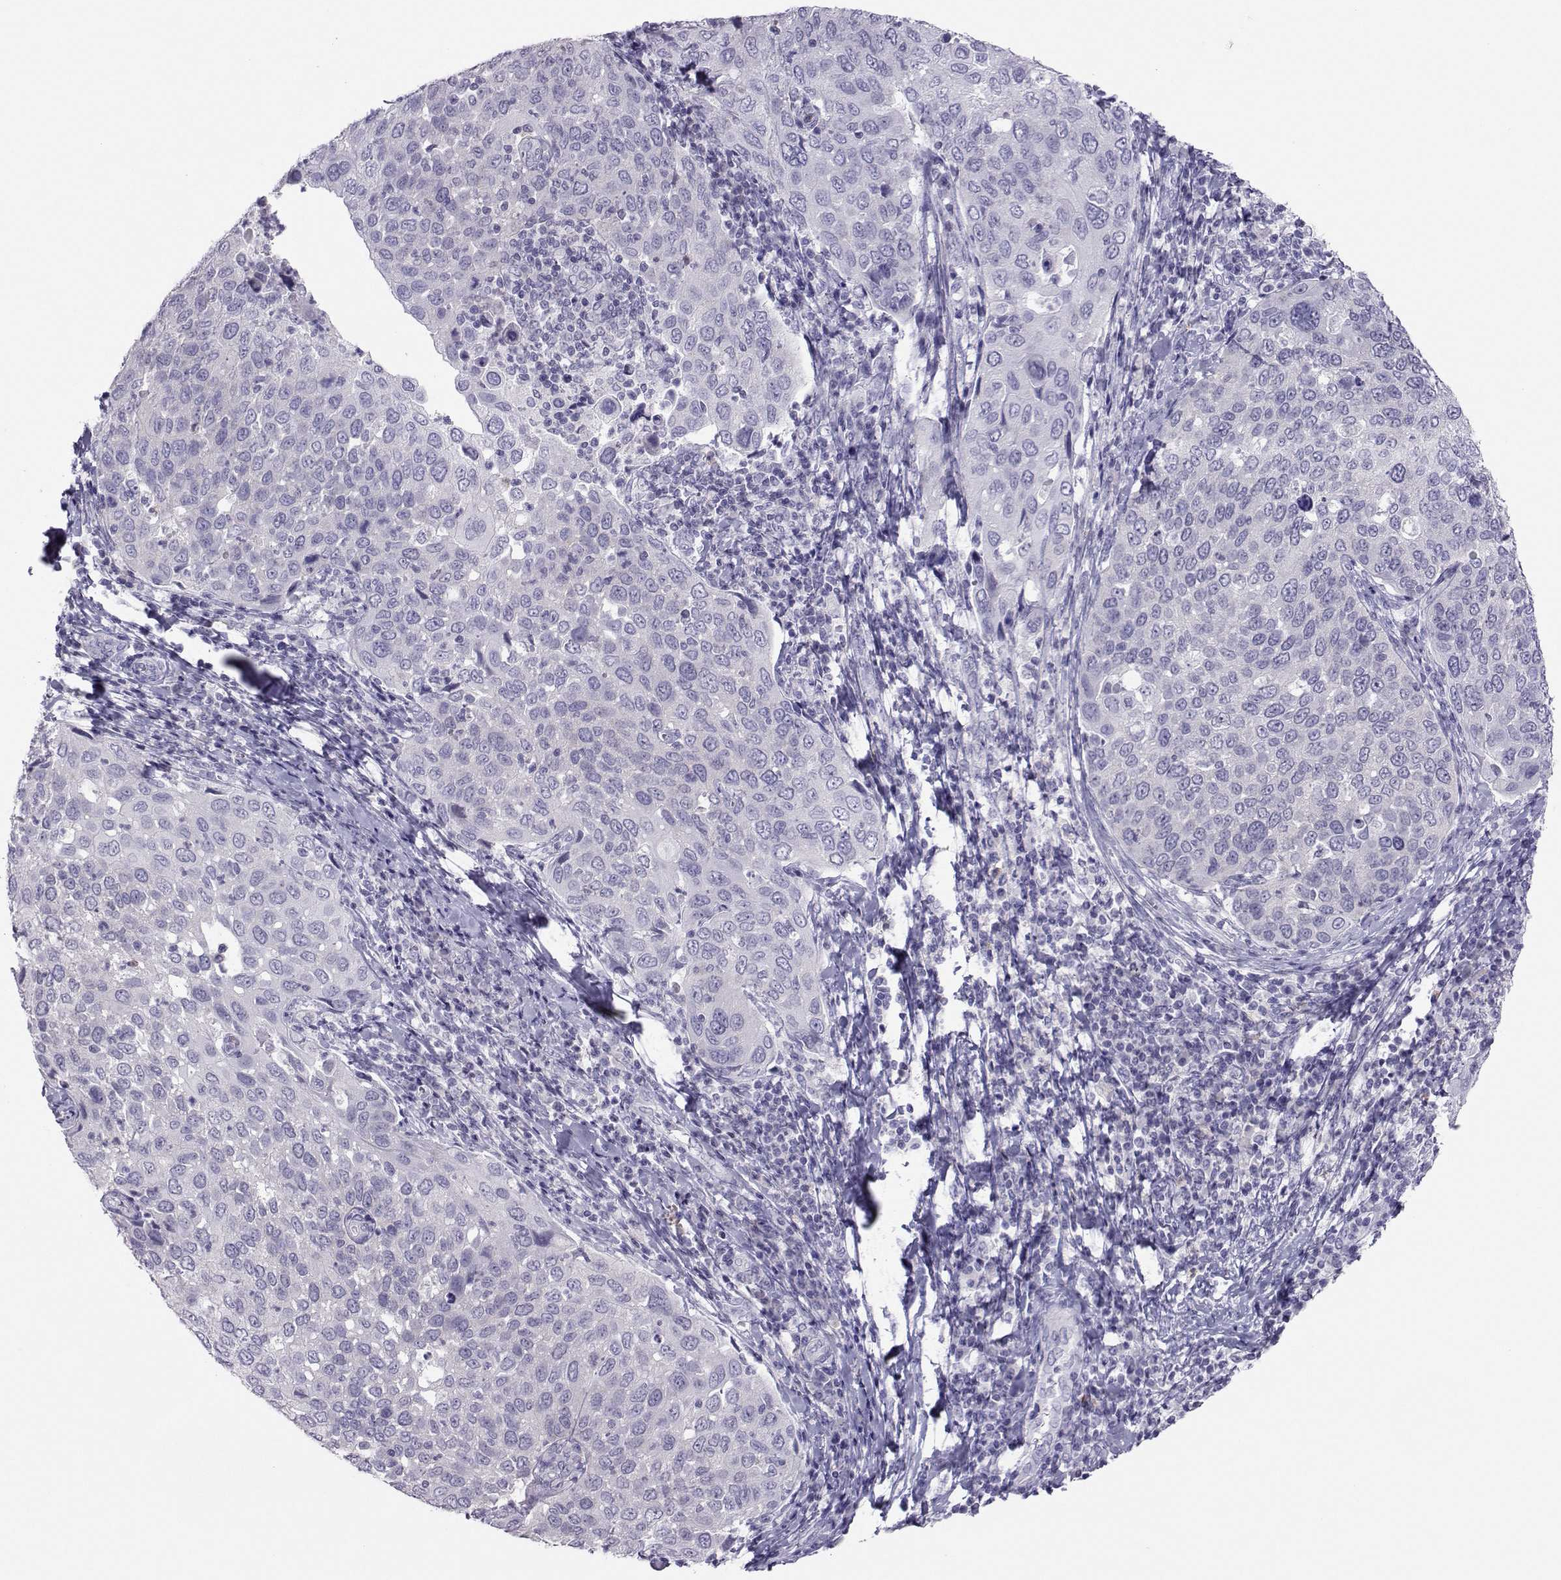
{"staining": {"intensity": "negative", "quantity": "none", "location": "none"}, "tissue": "cervical cancer", "cell_type": "Tumor cells", "image_type": "cancer", "snomed": [{"axis": "morphology", "description": "Squamous cell carcinoma, NOS"}, {"axis": "topography", "description": "Cervix"}], "caption": "The immunohistochemistry (IHC) image has no significant expression in tumor cells of cervical cancer tissue. (Stains: DAB (3,3'-diaminobenzidine) immunohistochemistry (IHC) with hematoxylin counter stain, Microscopy: brightfield microscopy at high magnification).", "gene": "TRPM7", "patient": {"sex": "female", "age": 54}}